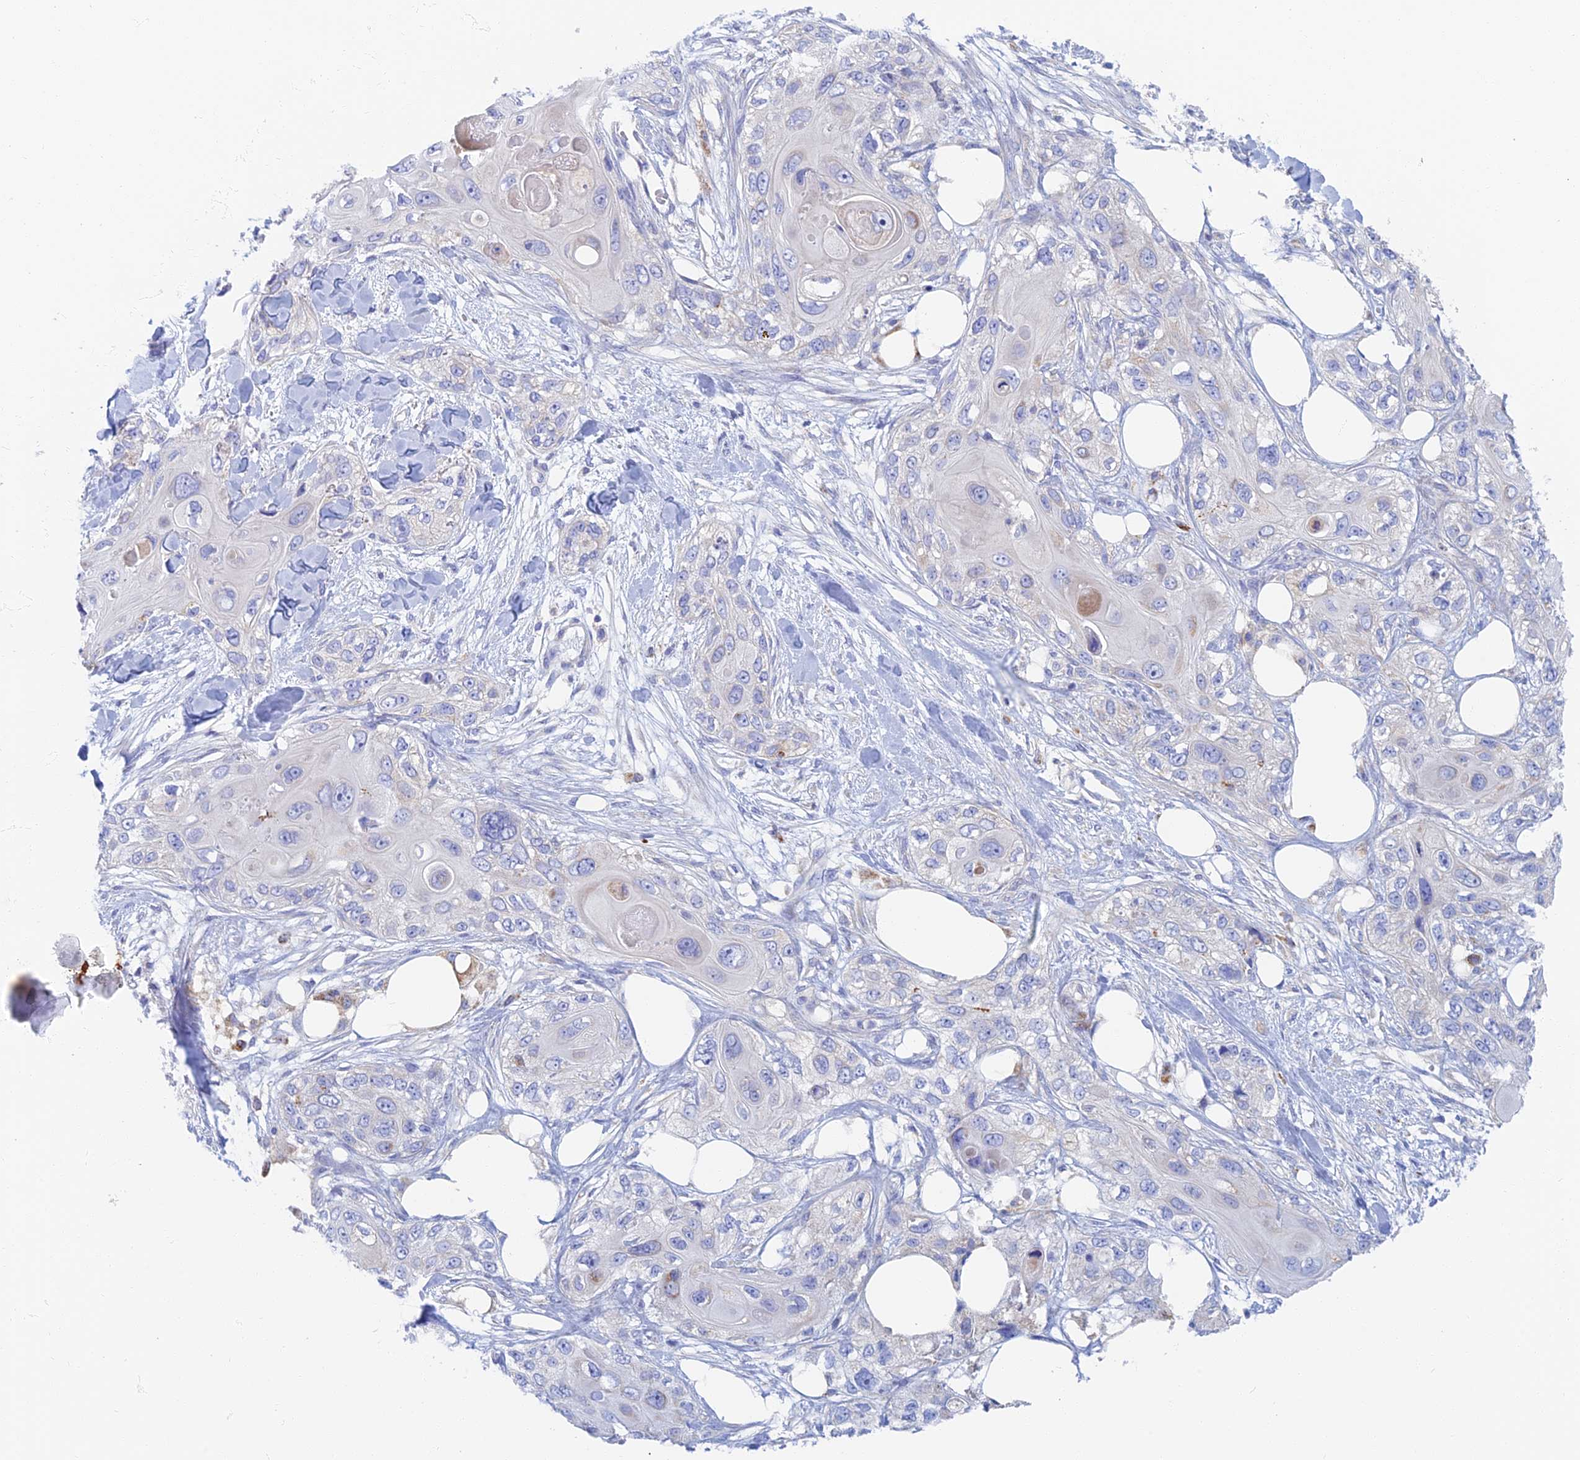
{"staining": {"intensity": "negative", "quantity": "none", "location": "none"}, "tissue": "skin cancer", "cell_type": "Tumor cells", "image_type": "cancer", "snomed": [{"axis": "morphology", "description": "Normal tissue, NOS"}, {"axis": "morphology", "description": "Squamous cell carcinoma, NOS"}, {"axis": "topography", "description": "Skin"}], "caption": "Tumor cells show no significant staining in skin cancer (squamous cell carcinoma). Nuclei are stained in blue.", "gene": "TMEM44", "patient": {"sex": "male", "age": 72}}